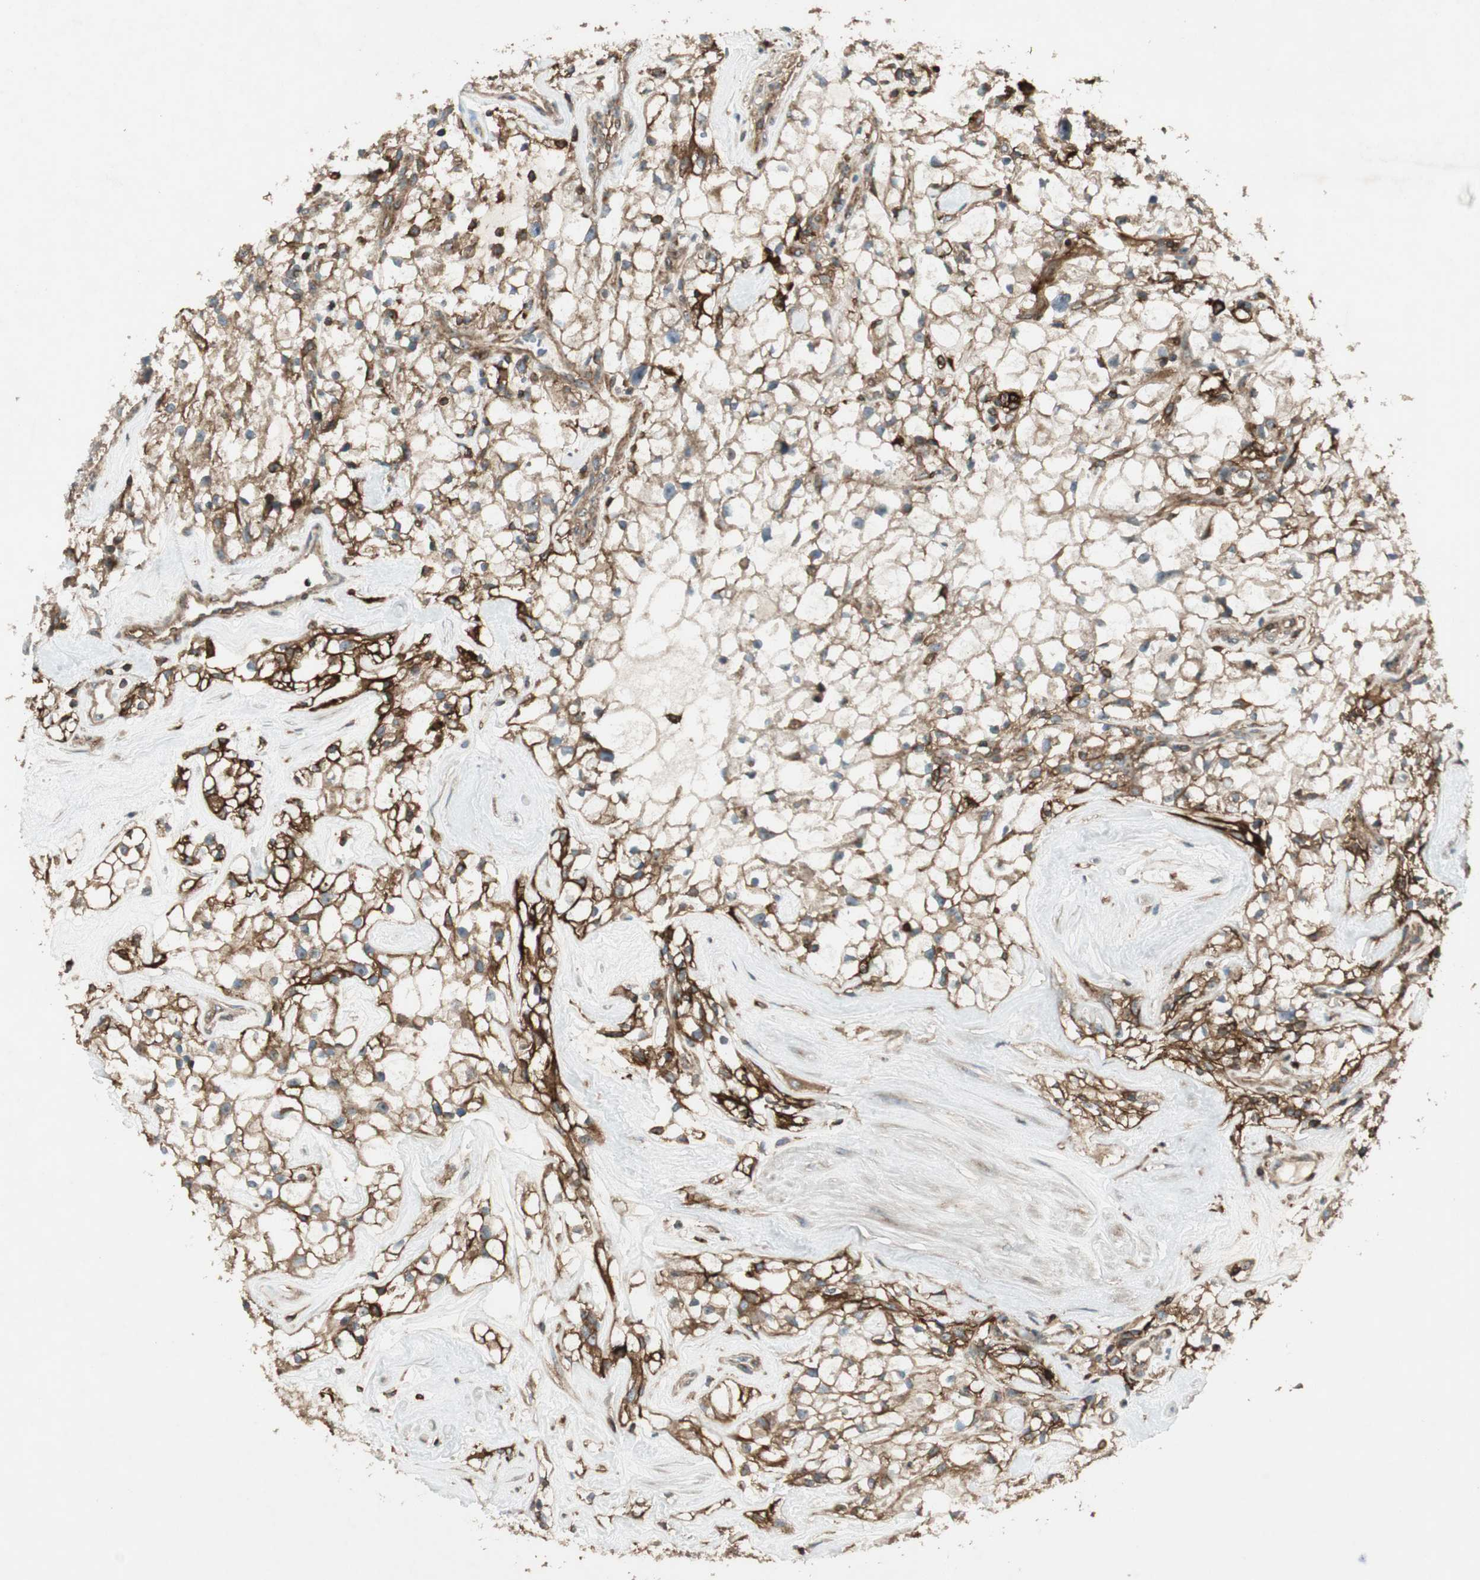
{"staining": {"intensity": "strong", "quantity": ">75%", "location": "cytoplasmic/membranous"}, "tissue": "renal cancer", "cell_type": "Tumor cells", "image_type": "cancer", "snomed": [{"axis": "morphology", "description": "Adenocarcinoma, NOS"}, {"axis": "topography", "description": "Kidney"}], "caption": "Strong cytoplasmic/membranous staining for a protein is seen in approximately >75% of tumor cells of renal adenocarcinoma using immunohistochemistry (IHC).", "gene": "BTN3A3", "patient": {"sex": "female", "age": 60}}